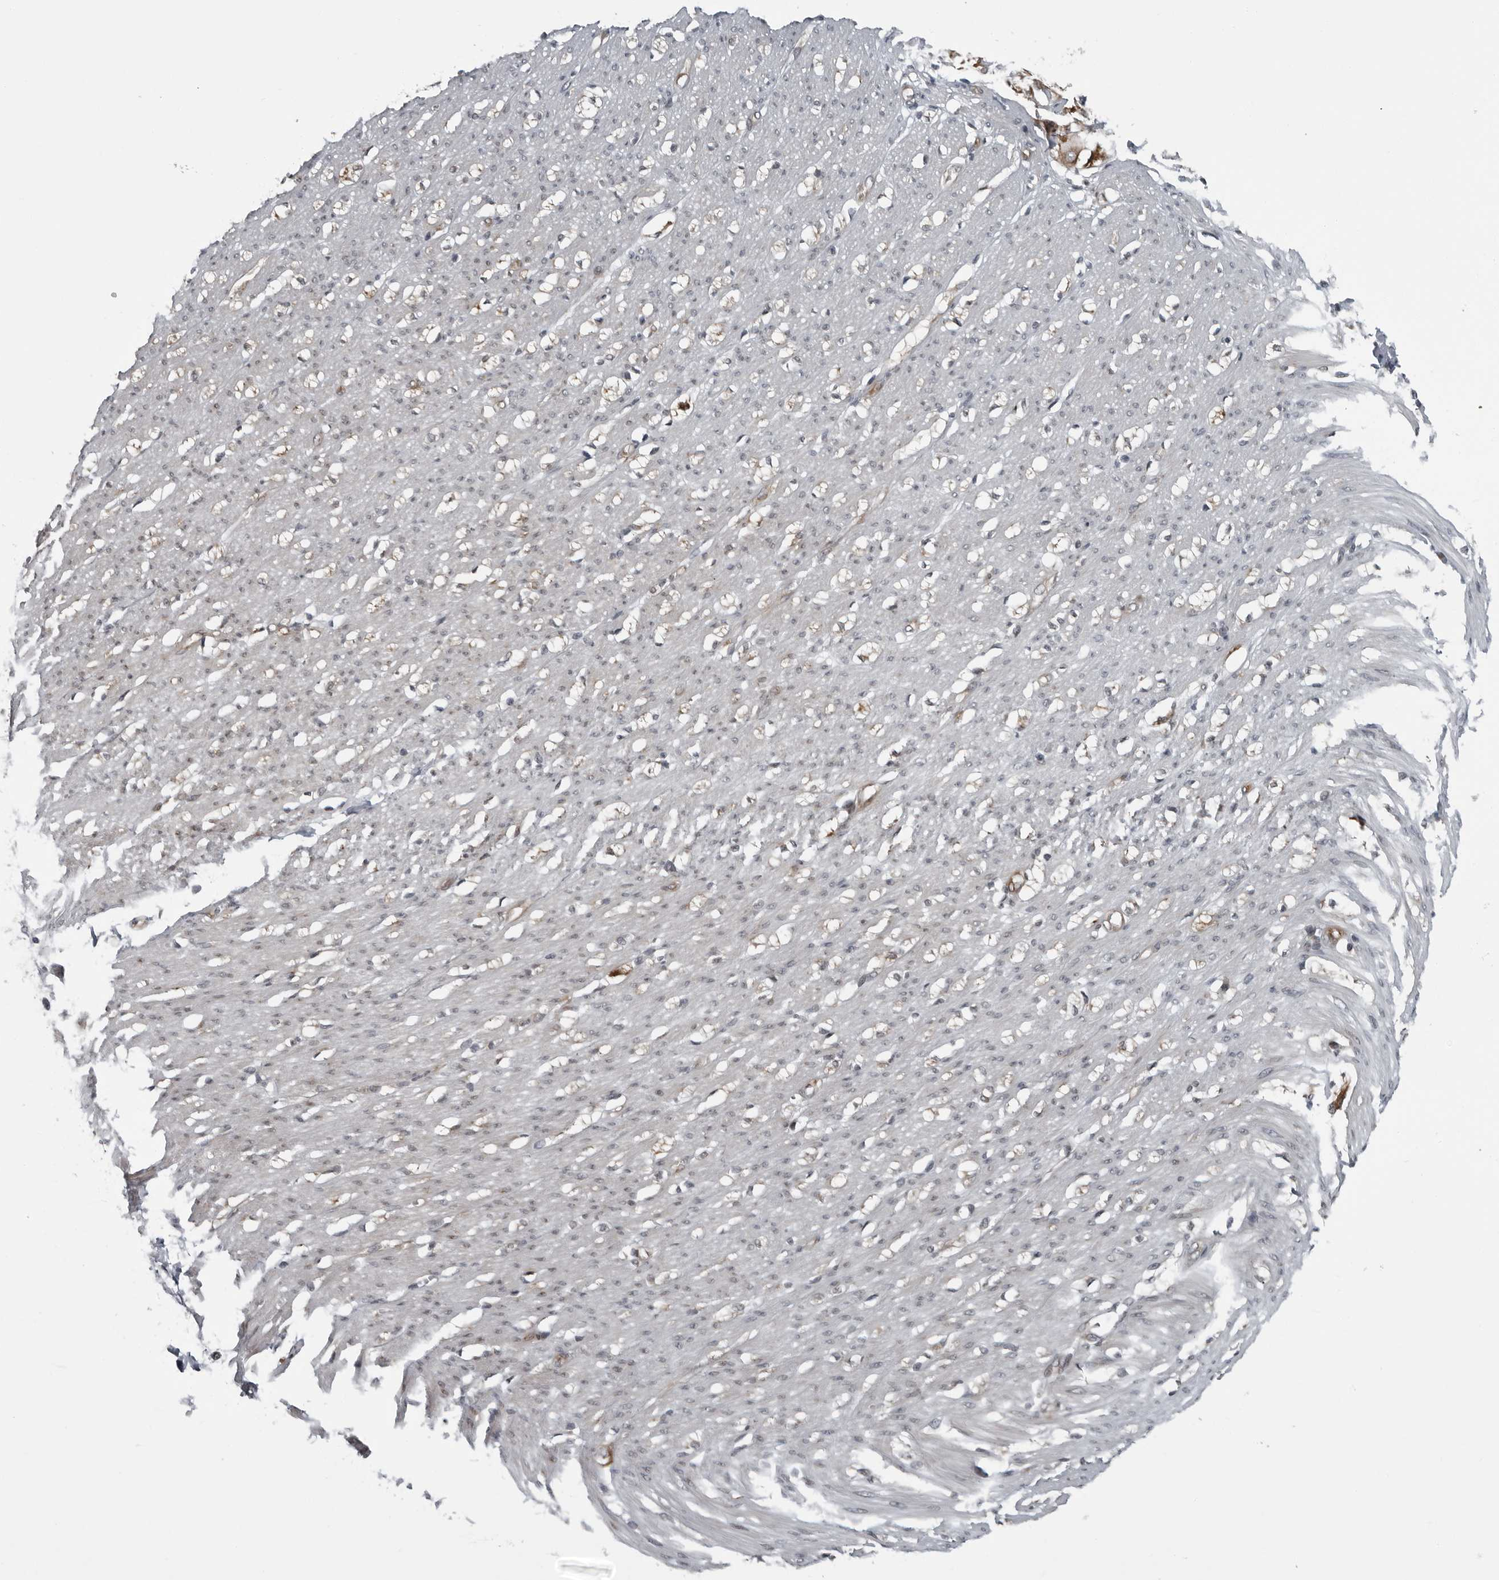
{"staining": {"intensity": "weak", "quantity": "<25%", "location": "cytoplasmic/membranous"}, "tissue": "smooth muscle", "cell_type": "Smooth muscle cells", "image_type": "normal", "snomed": [{"axis": "morphology", "description": "Normal tissue, NOS"}, {"axis": "morphology", "description": "Adenocarcinoma, NOS"}, {"axis": "topography", "description": "Colon"}, {"axis": "topography", "description": "Peripheral nerve tissue"}], "caption": "DAB immunohistochemical staining of normal human smooth muscle exhibits no significant staining in smooth muscle cells. The staining was performed using DAB to visualize the protein expression in brown, while the nuclei were stained in blue with hematoxylin (Magnification: 20x).", "gene": "FAM102B", "patient": {"sex": "male", "age": 14}}